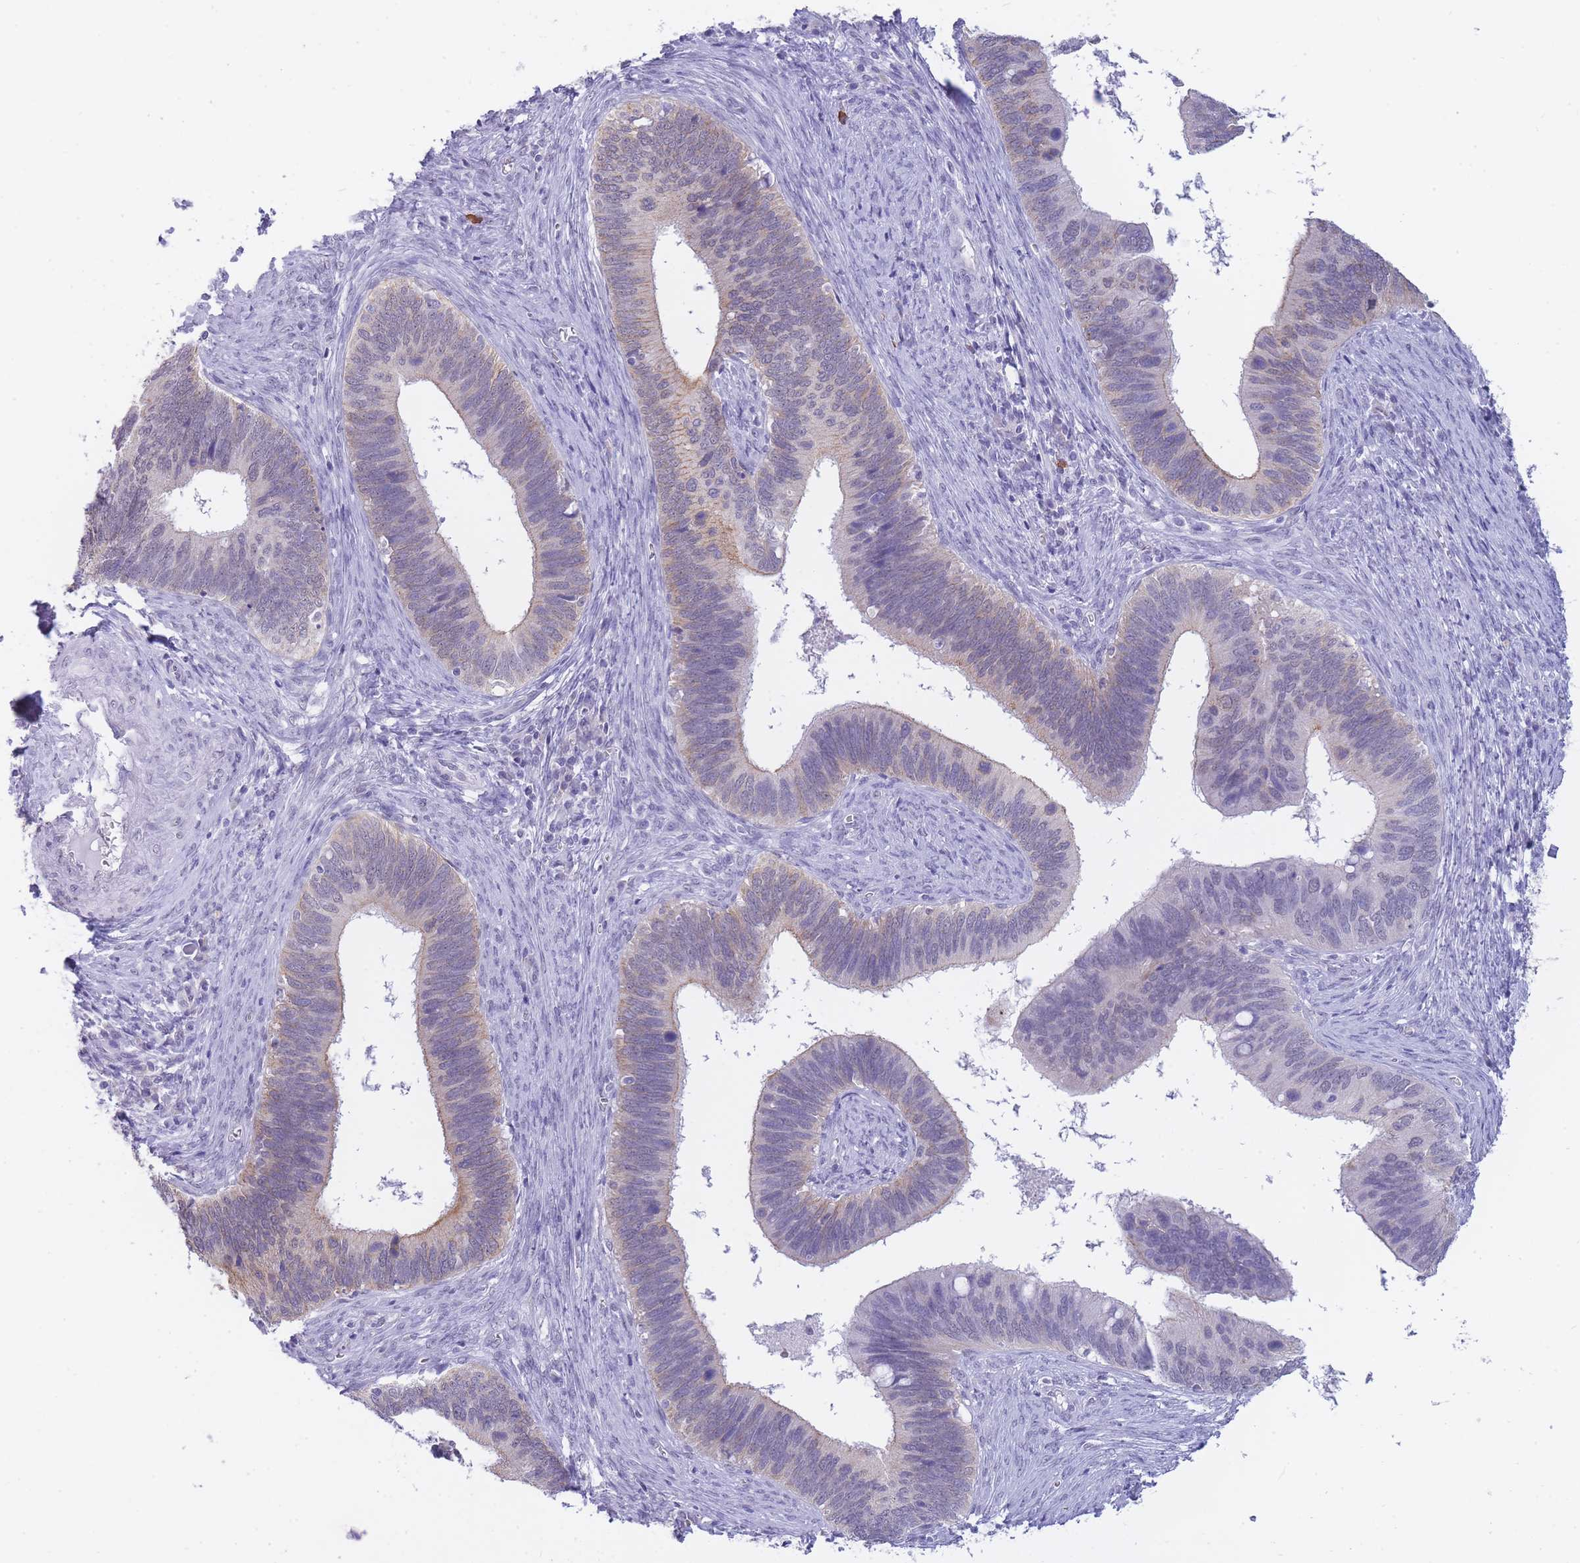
{"staining": {"intensity": "moderate", "quantity": "25%-75%", "location": "cytoplasmic/membranous"}, "tissue": "cervical cancer", "cell_type": "Tumor cells", "image_type": "cancer", "snomed": [{"axis": "morphology", "description": "Adenocarcinoma, NOS"}, {"axis": "topography", "description": "Cervix"}], "caption": "Protein positivity by IHC exhibits moderate cytoplasmic/membranous expression in about 25%-75% of tumor cells in cervical cancer (adenocarcinoma).", "gene": "FRAT2", "patient": {"sex": "female", "age": 42}}